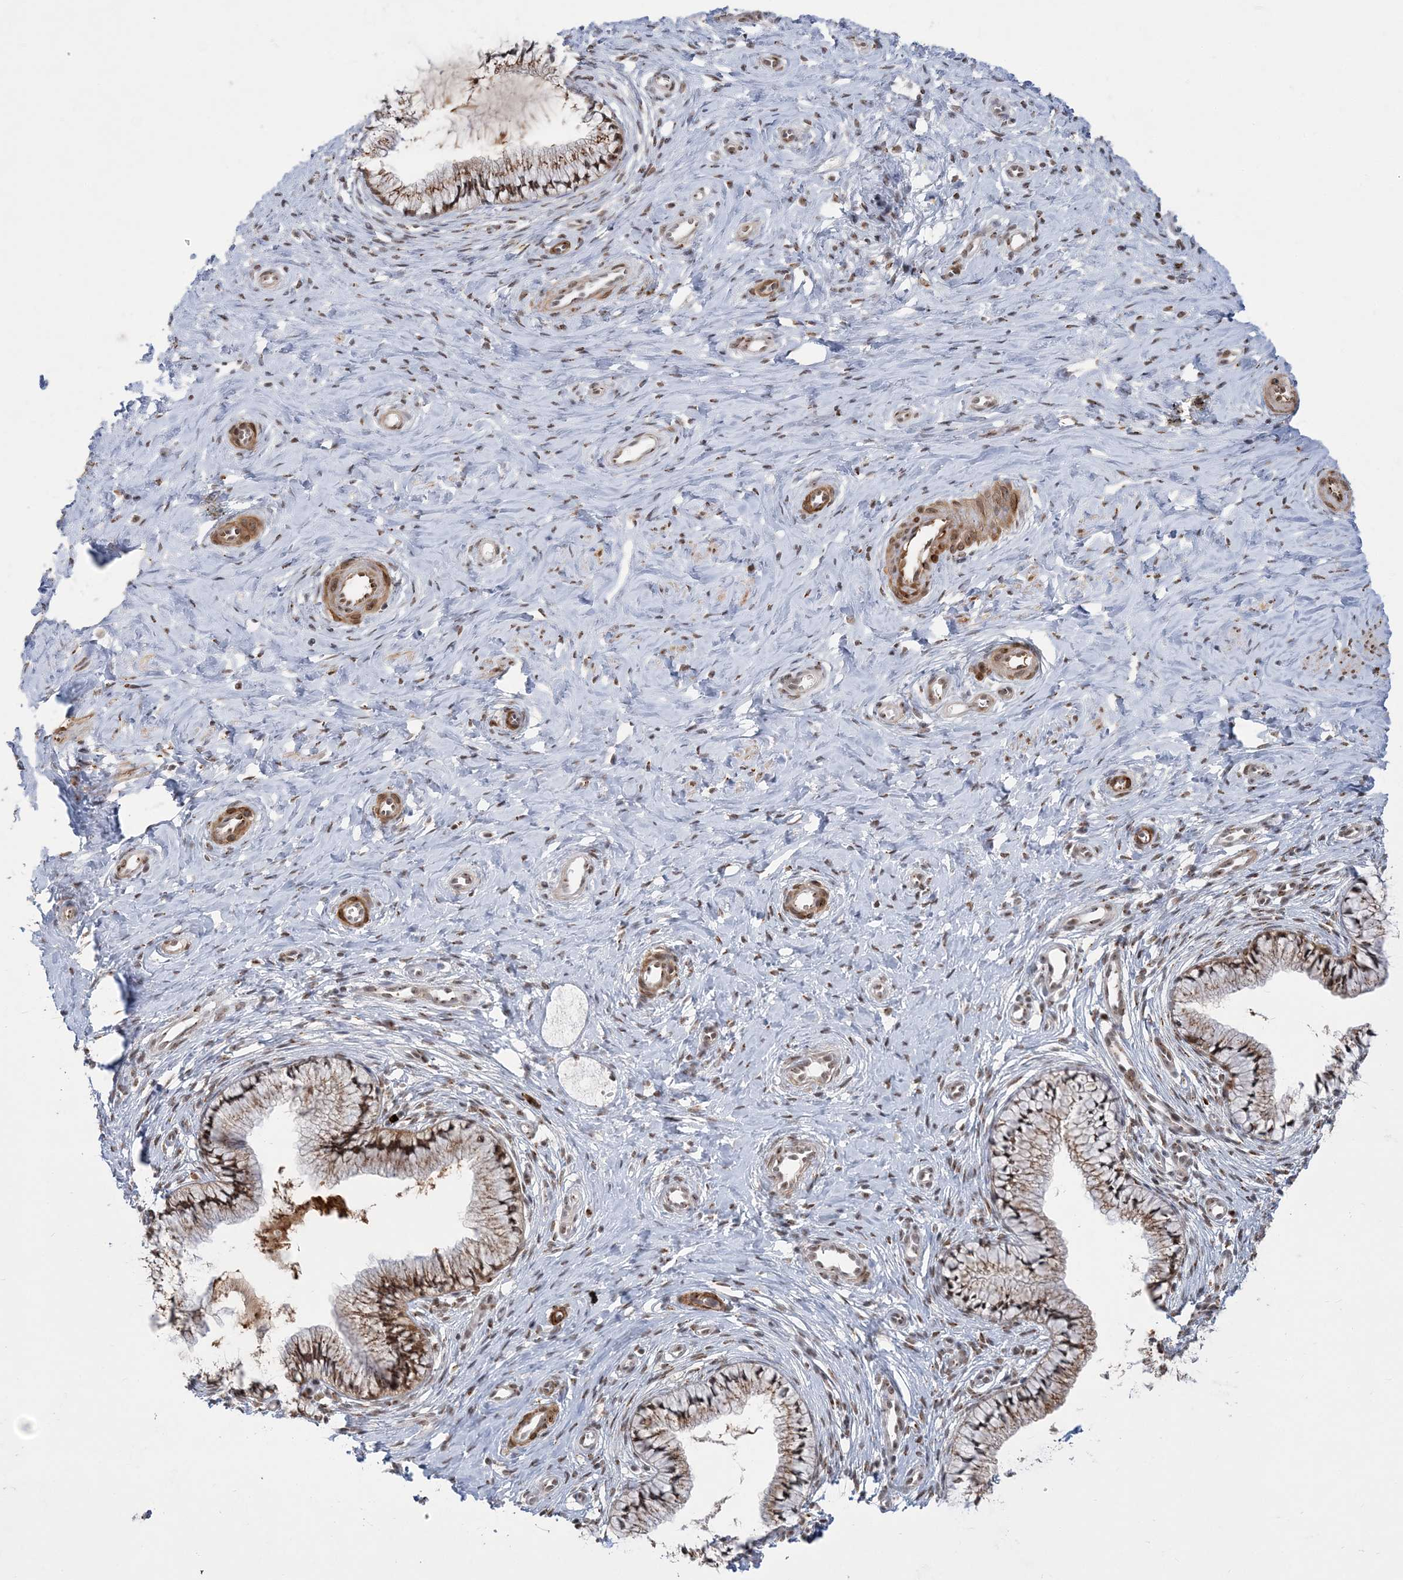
{"staining": {"intensity": "strong", "quantity": ">75%", "location": "cytoplasmic/membranous,nuclear"}, "tissue": "cervix", "cell_type": "Glandular cells", "image_type": "normal", "snomed": [{"axis": "morphology", "description": "Normal tissue, NOS"}, {"axis": "topography", "description": "Cervix"}], "caption": "High-magnification brightfield microscopy of unremarkable cervix stained with DAB (brown) and counterstained with hematoxylin (blue). glandular cells exhibit strong cytoplasmic/membranous,nuclear staining is present in approximately>75% of cells.", "gene": "PLRG1", "patient": {"sex": "female", "age": 36}}